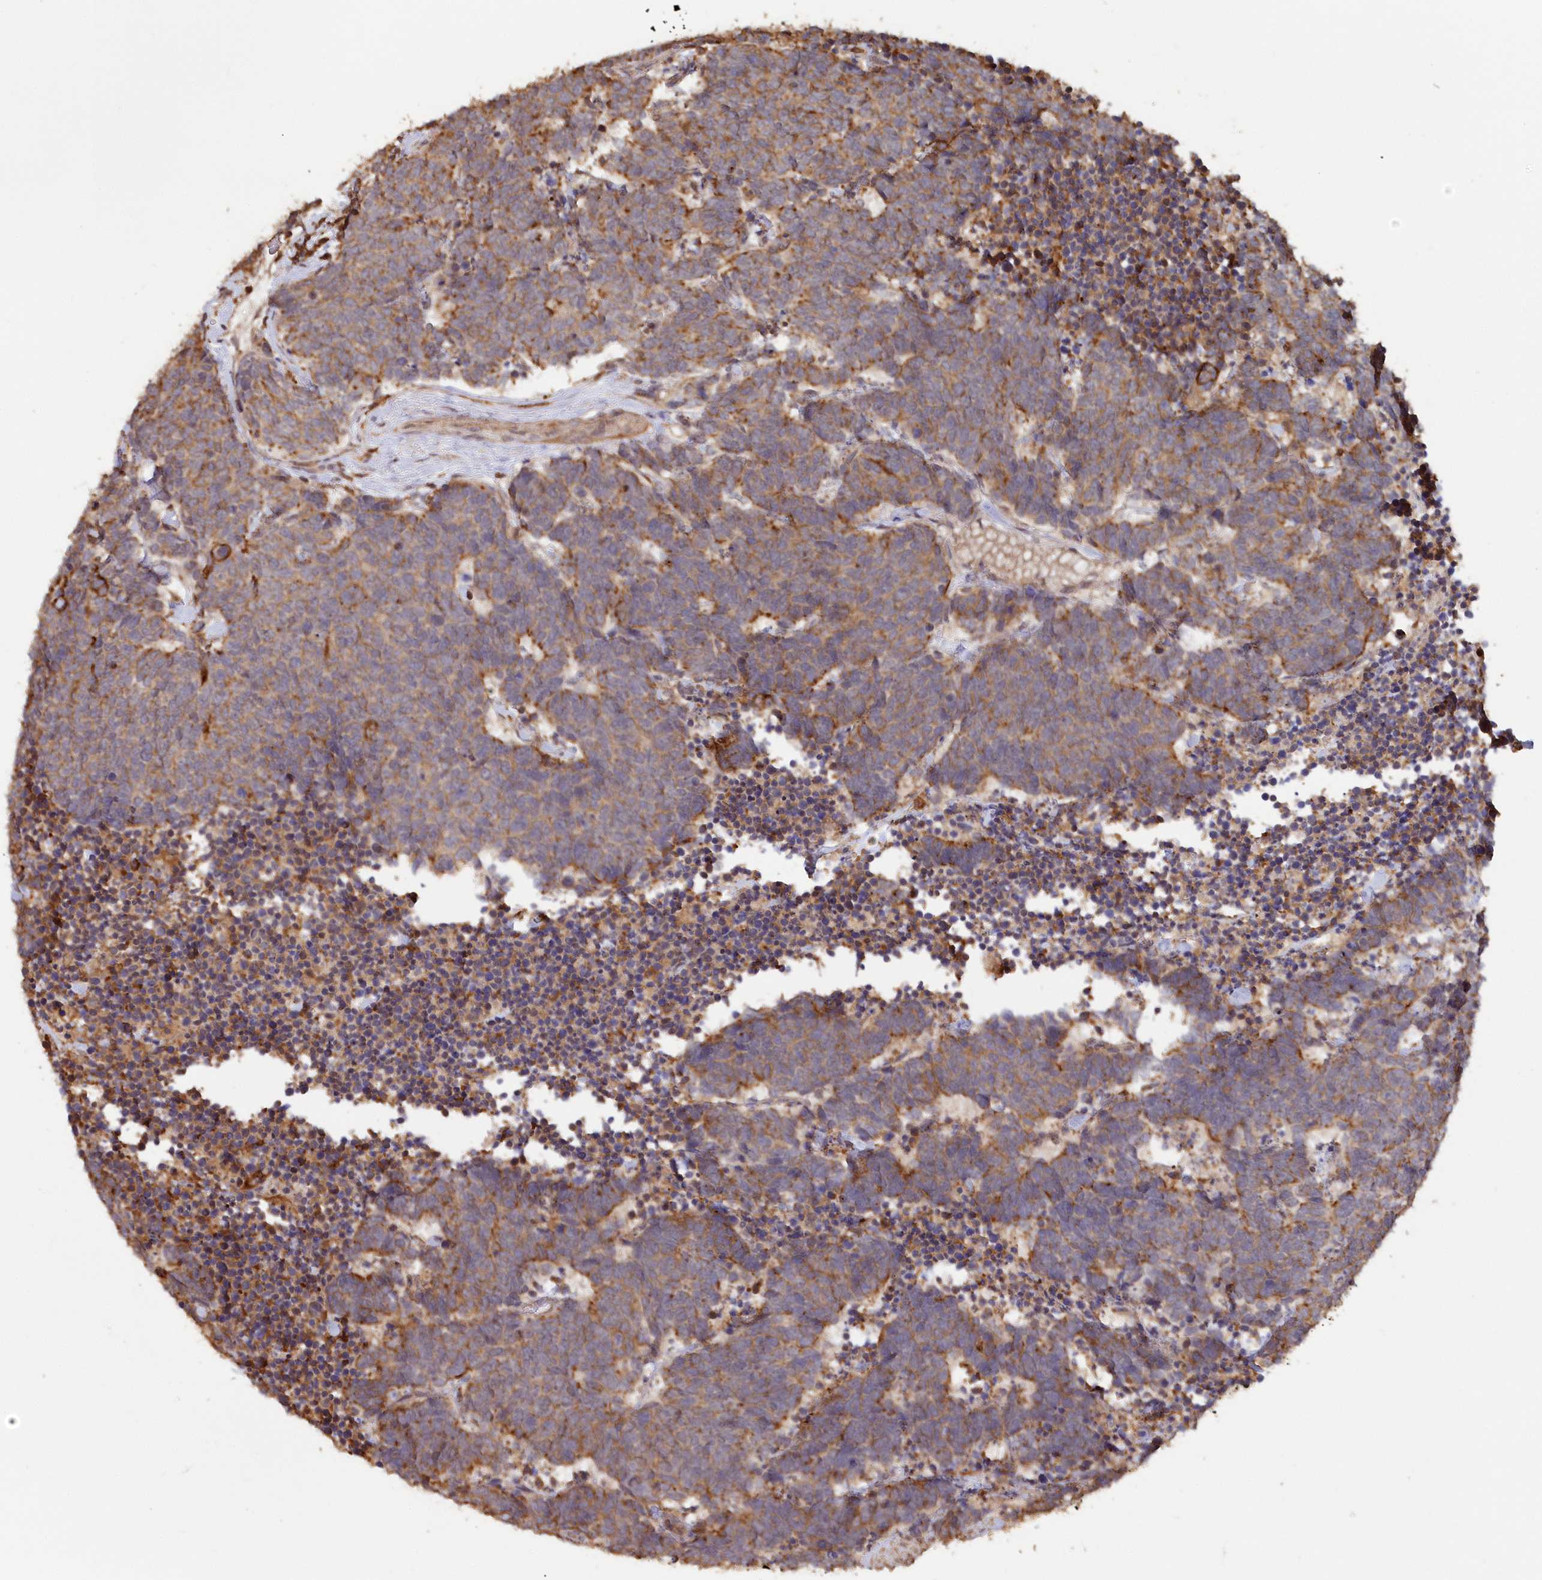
{"staining": {"intensity": "moderate", "quantity": "25%-75%", "location": "cytoplasmic/membranous"}, "tissue": "carcinoid", "cell_type": "Tumor cells", "image_type": "cancer", "snomed": [{"axis": "morphology", "description": "Carcinoma, NOS"}, {"axis": "morphology", "description": "Carcinoid, malignant, NOS"}, {"axis": "topography", "description": "Urinary bladder"}], "caption": "Immunohistochemical staining of human carcinoid shows medium levels of moderate cytoplasmic/membranous protein staining in about 25%-75% of tumor cells.", "gene": "SNED1", "patient": {"sex": "male", "age": 57}}